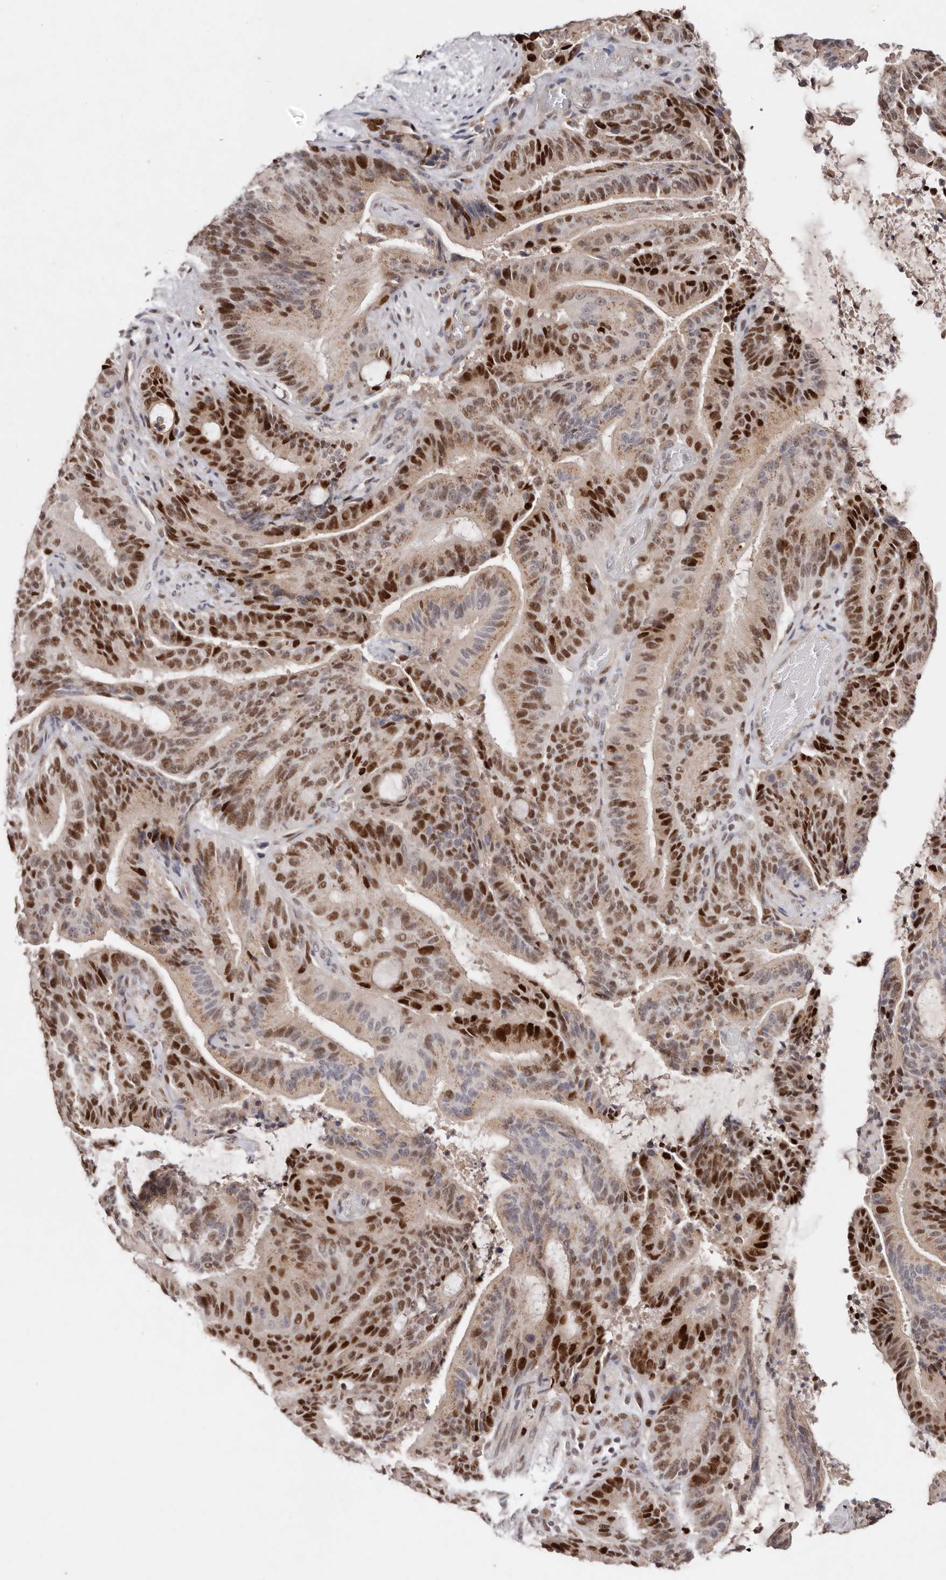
{"staining": {"intensity": "strong", "quantity": ">75%", "location": "nuclear"}, "tissue": "liver cancer", "cell_type": "Tumor cells", "image_type": "cancer", "snomed": [{"axis": "morphology", "description": "Normal tissue, NOS"}, {"axis": "morphology", "description": "Cholangiocarcinoma"}, {"axis": "topography", "description": "Liver"}, {"axis": "topography", "description": "Peripheral nerve tissue"}], "caption": "Liver cancer stained with IHC exhibits strong nuclear expression in approximately >75% of tumor cells.", "gene": "KLF7", "patient": {"sex": "female", "age": 73}}